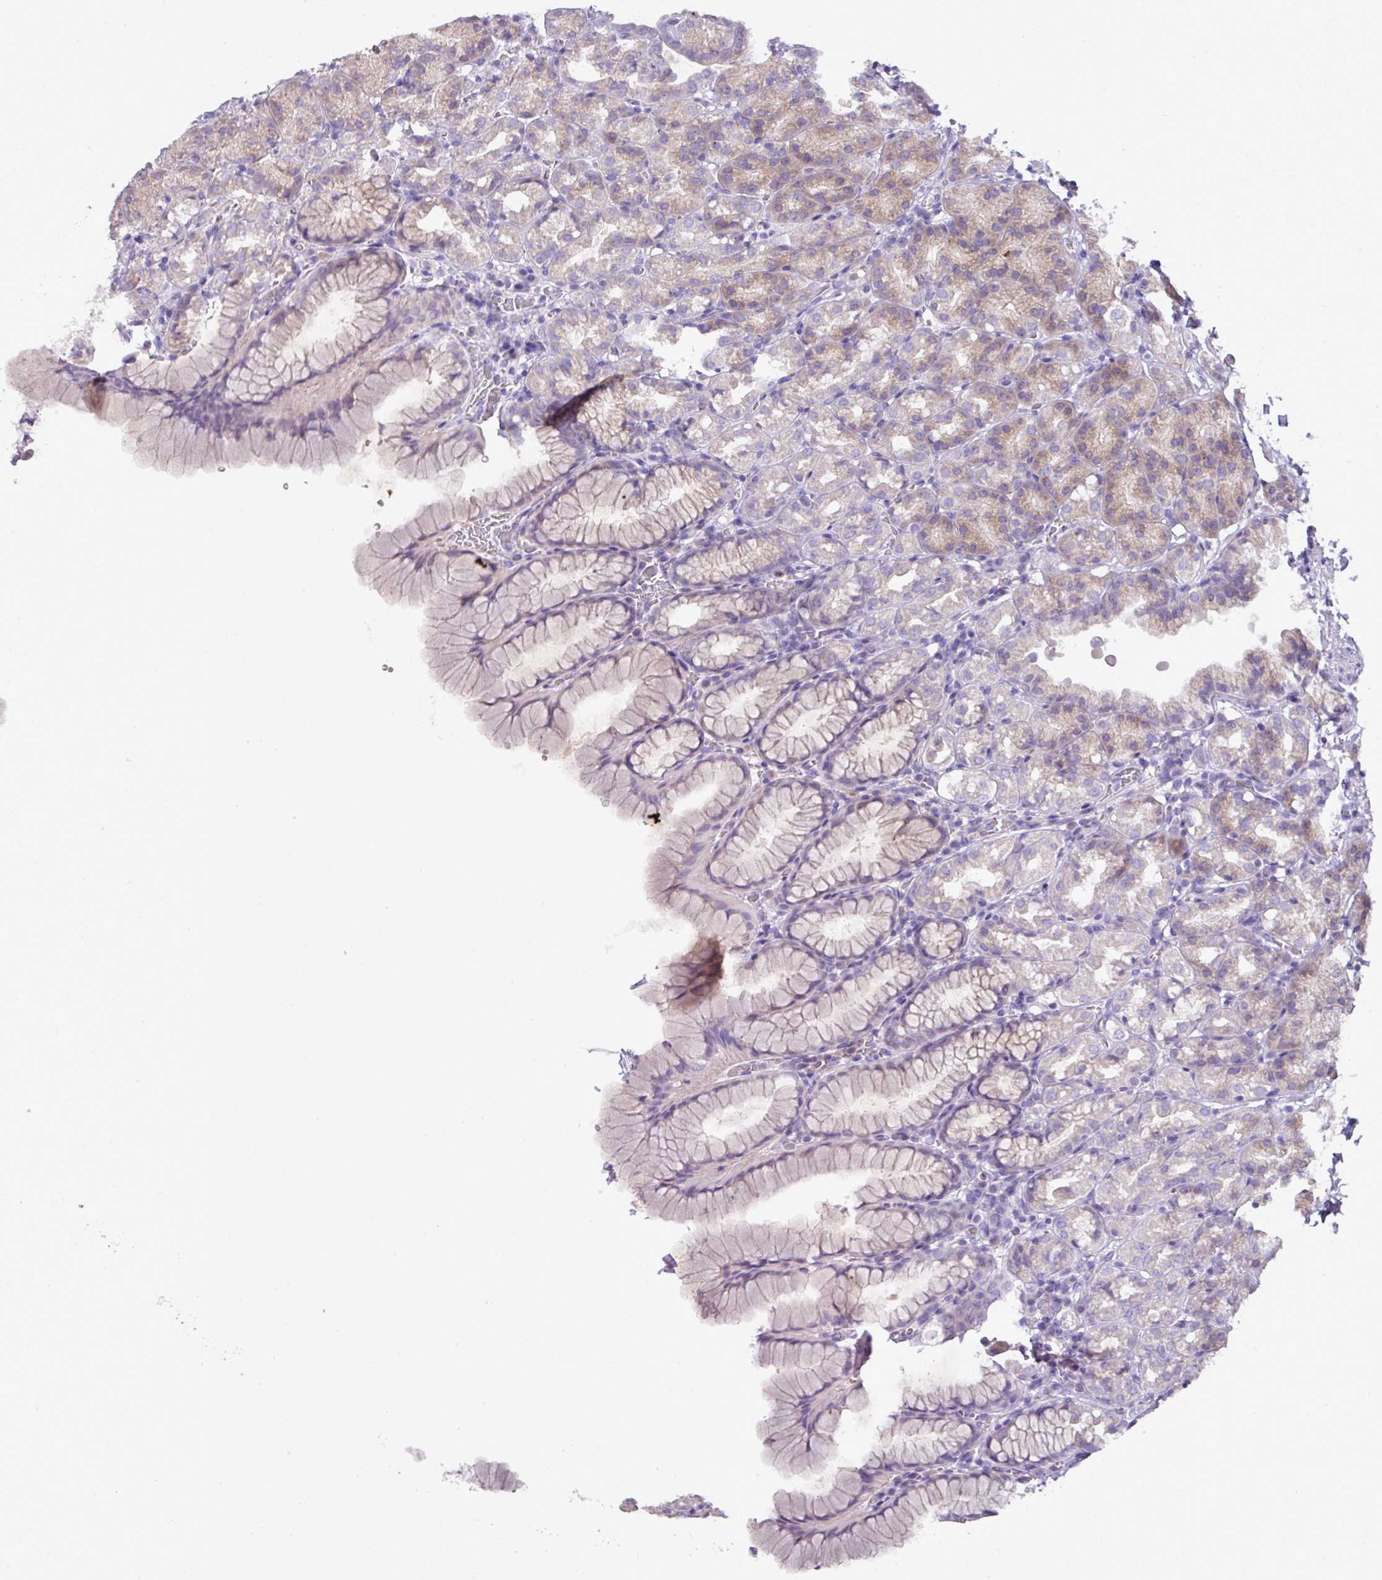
{"staining": {"intensity": "weak", "quantity": "25%-75%", "location": "cytoplasmic/membranous"}, "tissue": "stomach", "cell_type": "Glandular cells", "image_type": "normal", "snomed": [{"axis": "morphology", "description": "Normal tissue, NOS"}, {"axis": "topography", "description": "Stomach, upper"}], "caption": "A brown stain labels weak cytoplasmic/membranous staining of a protein in glandular cells of benign stomach. The protein is stained brown, and the nuclei are stained in blue (DAB IHC with brightfield microscopy, high magnification).", "gene": "BRINP2", "patient": {"sex": "female", "age": 81}}